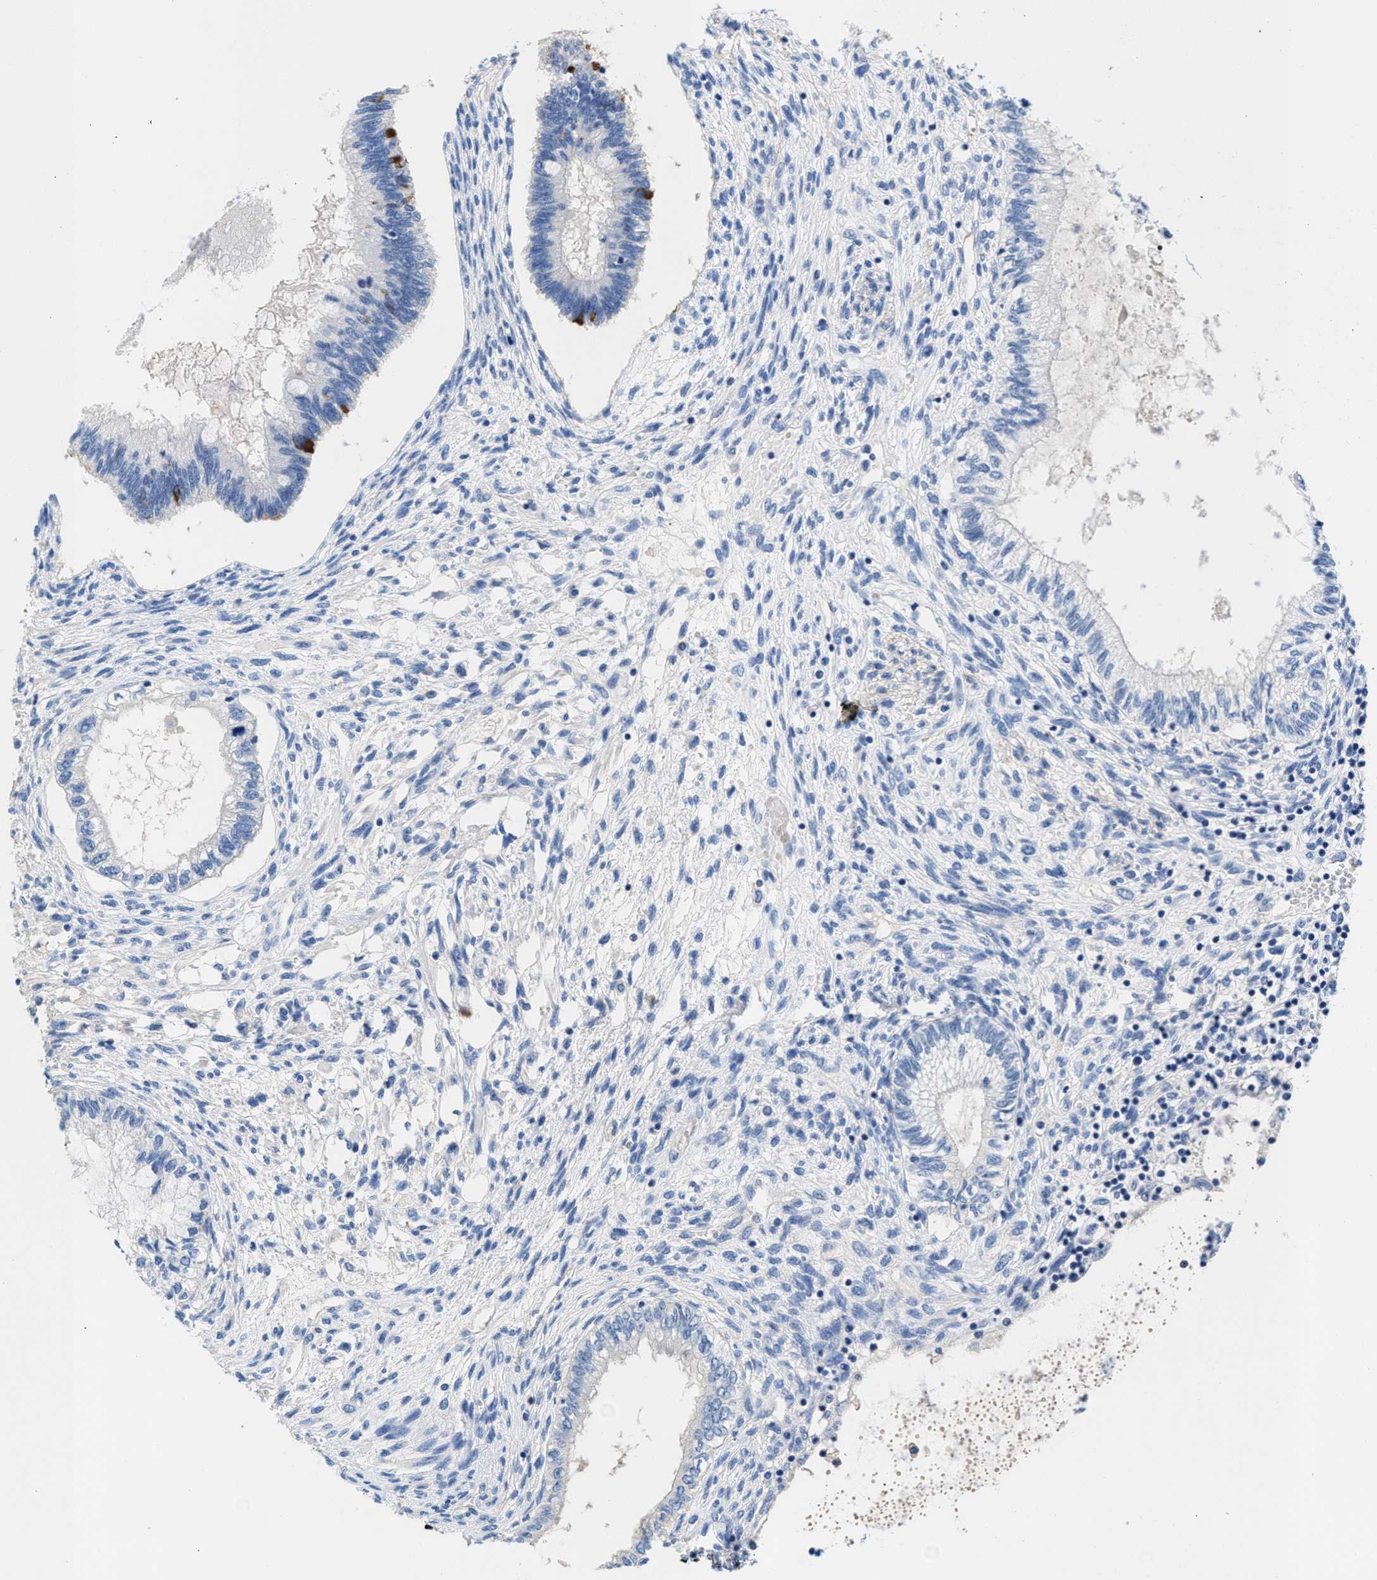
{"staining": {"intensity": "negative", "quantity": "none", "location": "none"}, "tissue": "testis cancer", "cell_type": "Tumor cells", "image_type": "cancer", "snomed": [{"axis": "morphology", "description": "Seminoma, NOS"}, {"axis": "topography", "description": "Testis"}], "caption": "An IHC histopathology image of testis cancer (seminoma) is shown. There is no staining in tumor cells of testis cancer (seminoma).", "gene": "SLFN13", "patient": {"sex": "male", "age": 28}}